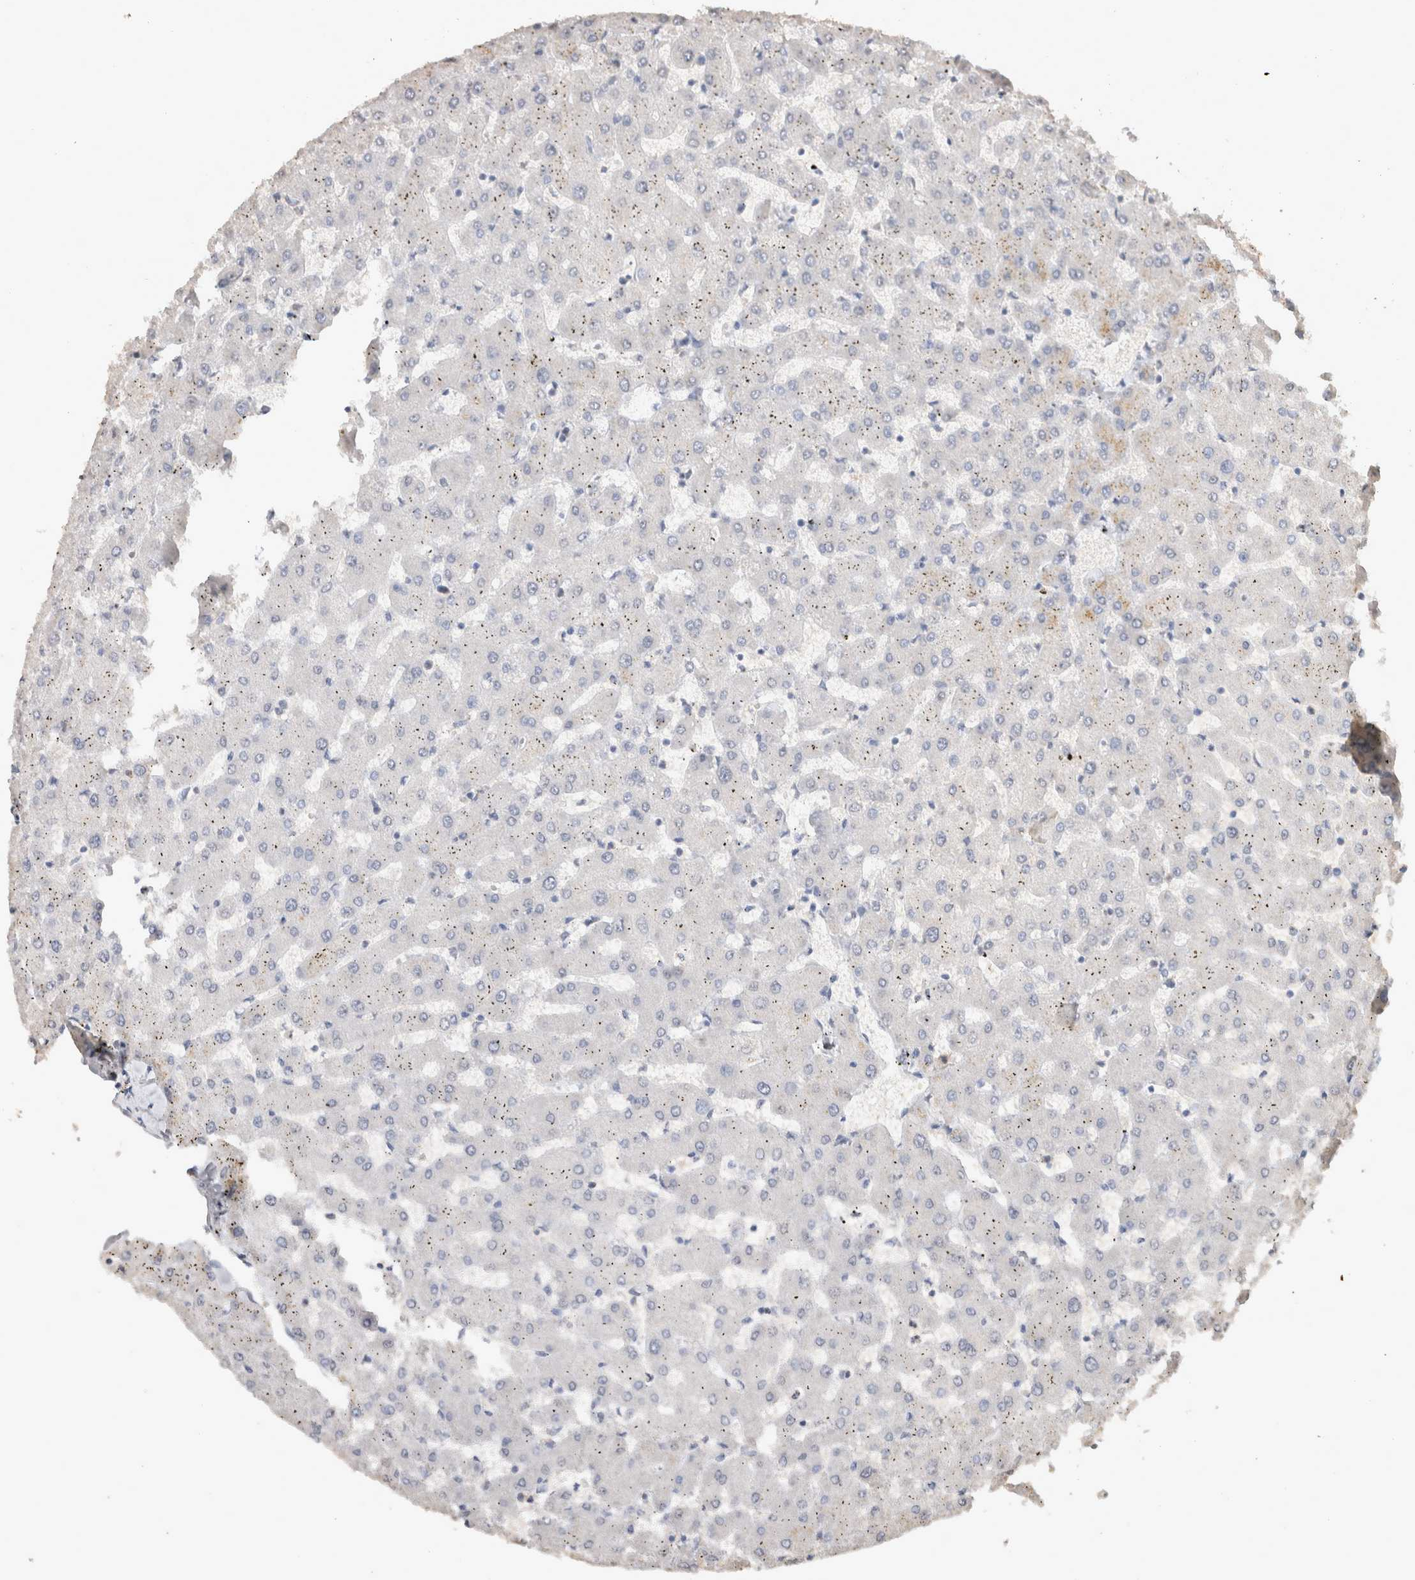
{"staining": {"intensity": "negative", "quantity": "none", "location": "none"}, "tissue": "liver", "cell_type": "Cholangiocytes", "image_type": "normal", "snomed": [{"axis": "morphology", "description": "Normal tissue, NOS"}, {"axis": "topography", "description": "Liver"}], "caption": "Cholangiocytes show no significant protein expression in benign liver. (DAB (3,3'-diaminobenzidine) immunohistochemistry with hematoxylin counter stain).", "gene": "LGALS2", "patient": {"sex": "female", "age": 63}}